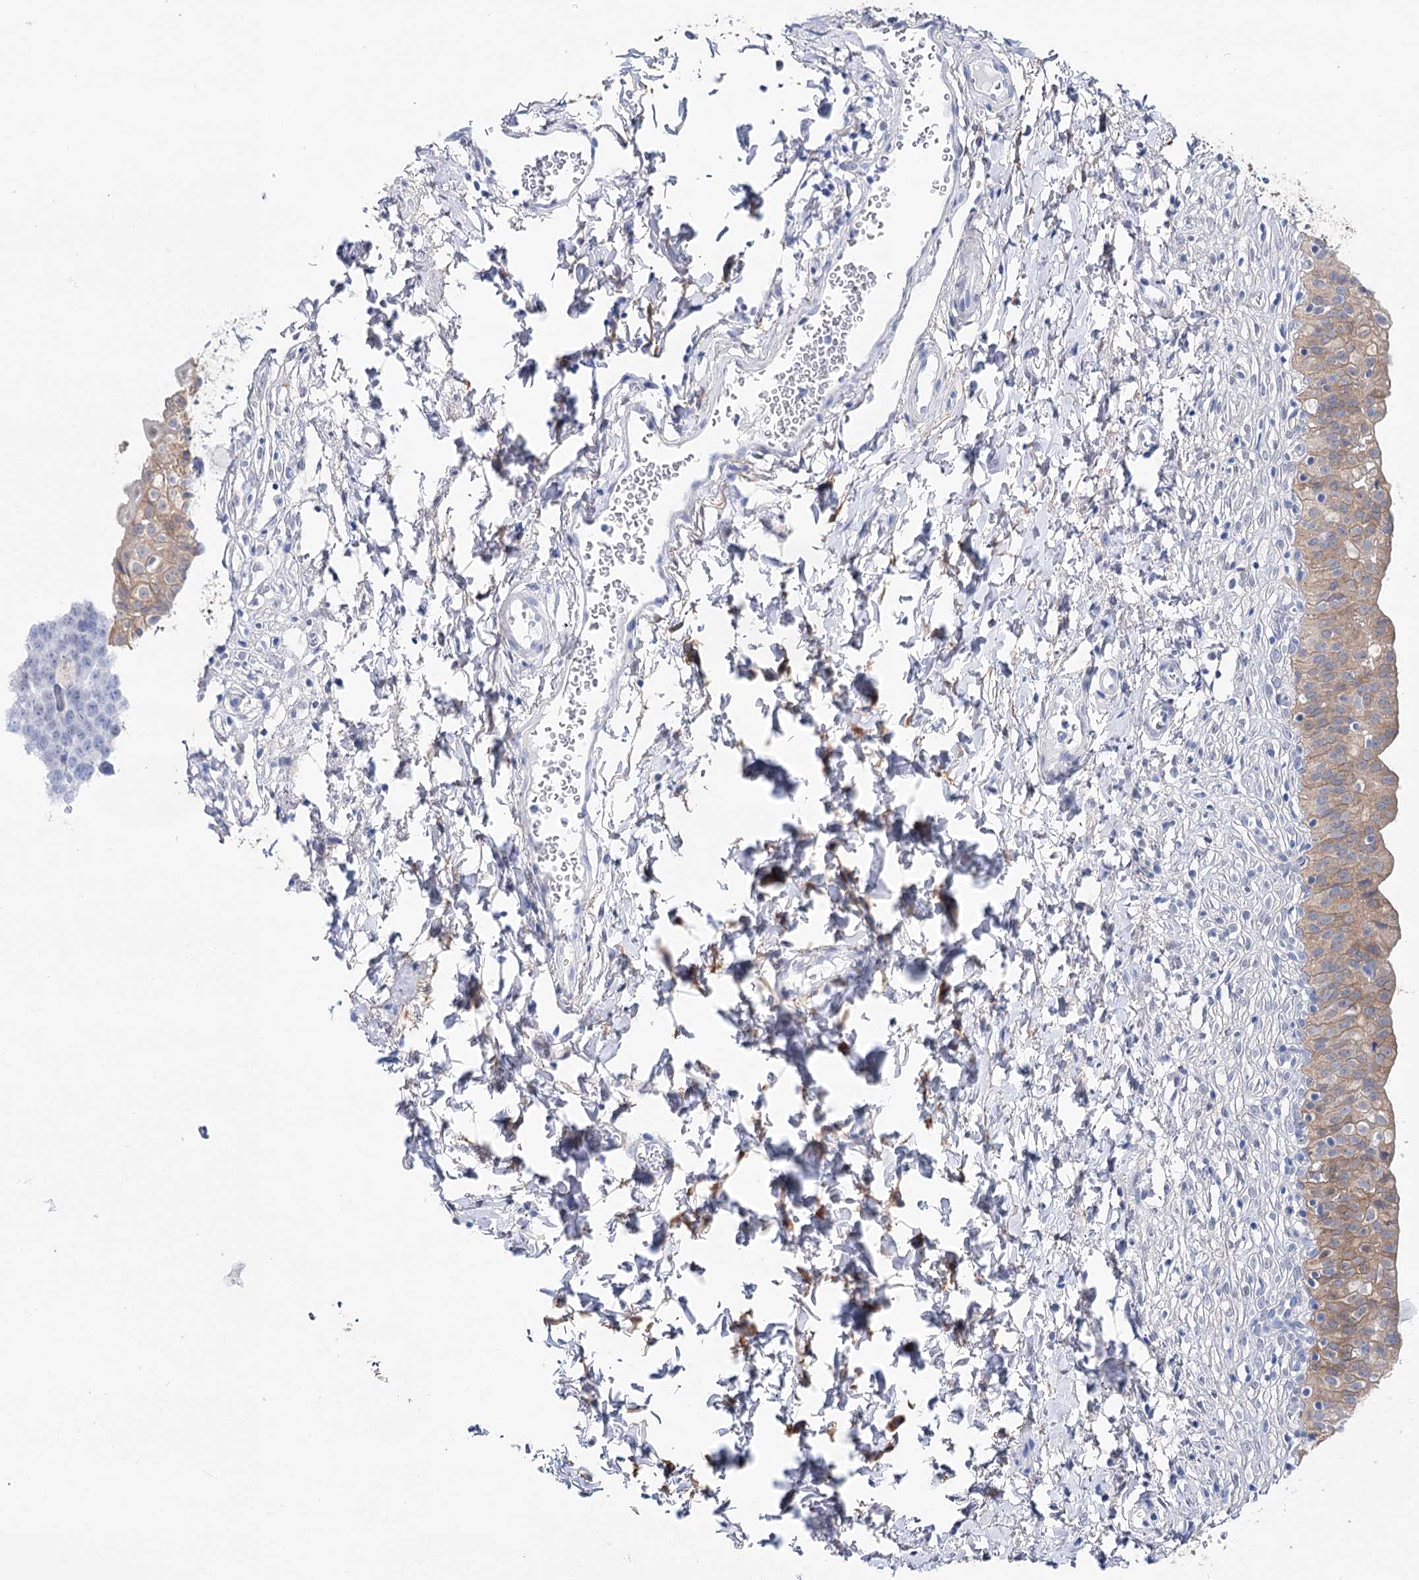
{"staining": {"intensity": "moderate", "quantity": ">75%", "location": "cytoplasmic/membranous"}, "tissue": "urinary bladder", "cell_type": "Urothelial cells", "image_type": "normal", "snomed": [{"axis": "morphology", "description": "Normal tissue, NOS"}, {"axis": "topography", "description": "Urinary bladder"}], "caption": "A high-resolution micrograph shows immunohistochemistry staining of unremarkable urinary bladder, which demonstrates moderate cytoplasmic/membranous staining in about >75% of urothelial cells.", "gene": "UGDH", "patient": {"sex": "male", "age": 55}}